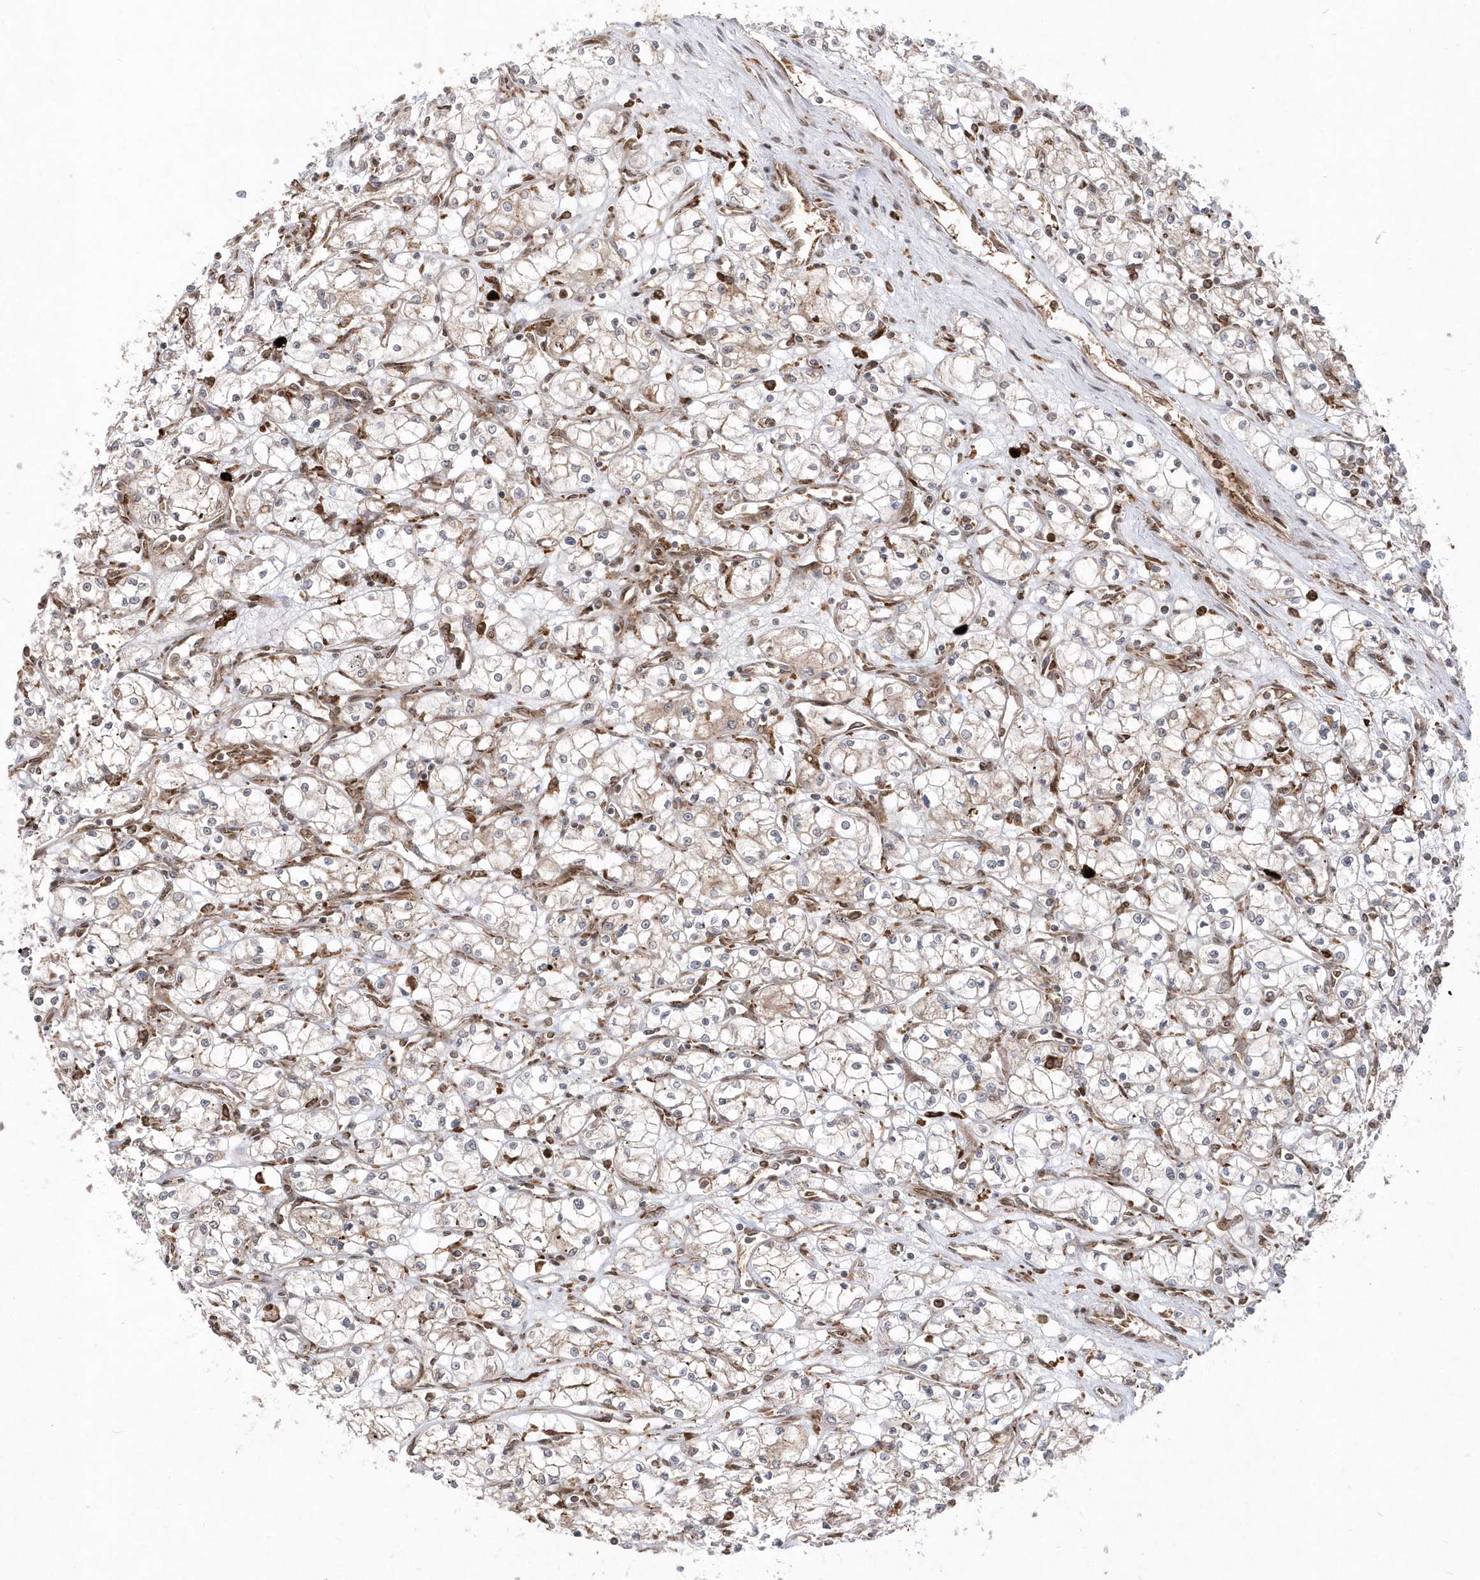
{"staining": {"intensity": "weak", "quantity": "<25%", "location": "cytoplasmic/membranous"}, "tissue": "renal cancer", "cell_type": "Tumor cells", "image_type": "cancer", "snomed": [{"axis": "morphology", "description": "Adenocarcinoma, NOS"}, {"axis": "topography", "description": "Kidney"}], "caption": "High magnification brightfield microscopy of adenocarcinoma (renal) stained with DAB (brown) and counterstained with hematoxylin (blue): tumor cells show no significant staining. Nuclei are stained in blue.", "gene": "EPC2", "patient": {"sex": "male", "age": 59}}